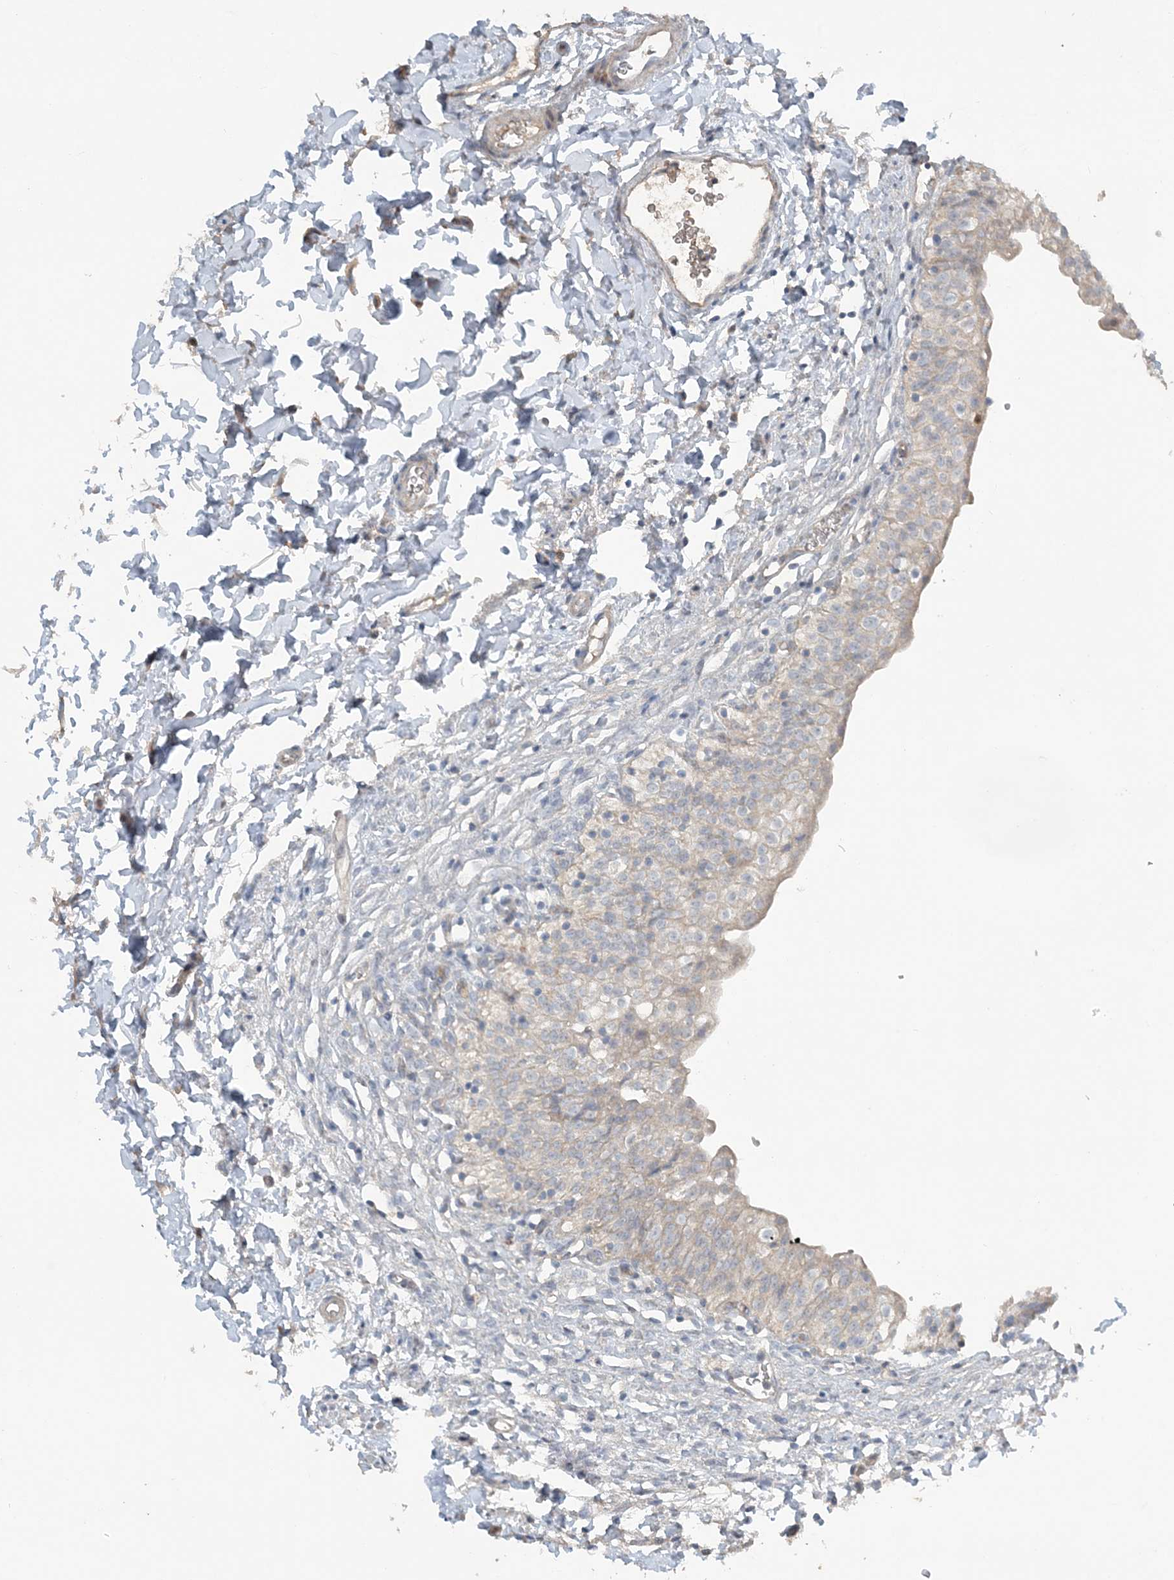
{"staining": {"intensity": "weak", "quantity": "<25%", "location": "cytoplasmic/membranous"}, "tissue": "urinary bladder", "cell_type": "Urothelial cells", "image_type": "normal", "snomed": [{"axis": "morphology", "description": "Normal tissue, NOS"}, {"axis": "topography", "description": "Urinary bladder"}], "caption": "Histopathology image shows no protein staining in urothelial cells of normal urinary bladder.", "gene": "SLC4A10", "patient": {"sex": "male", "age": 55}}